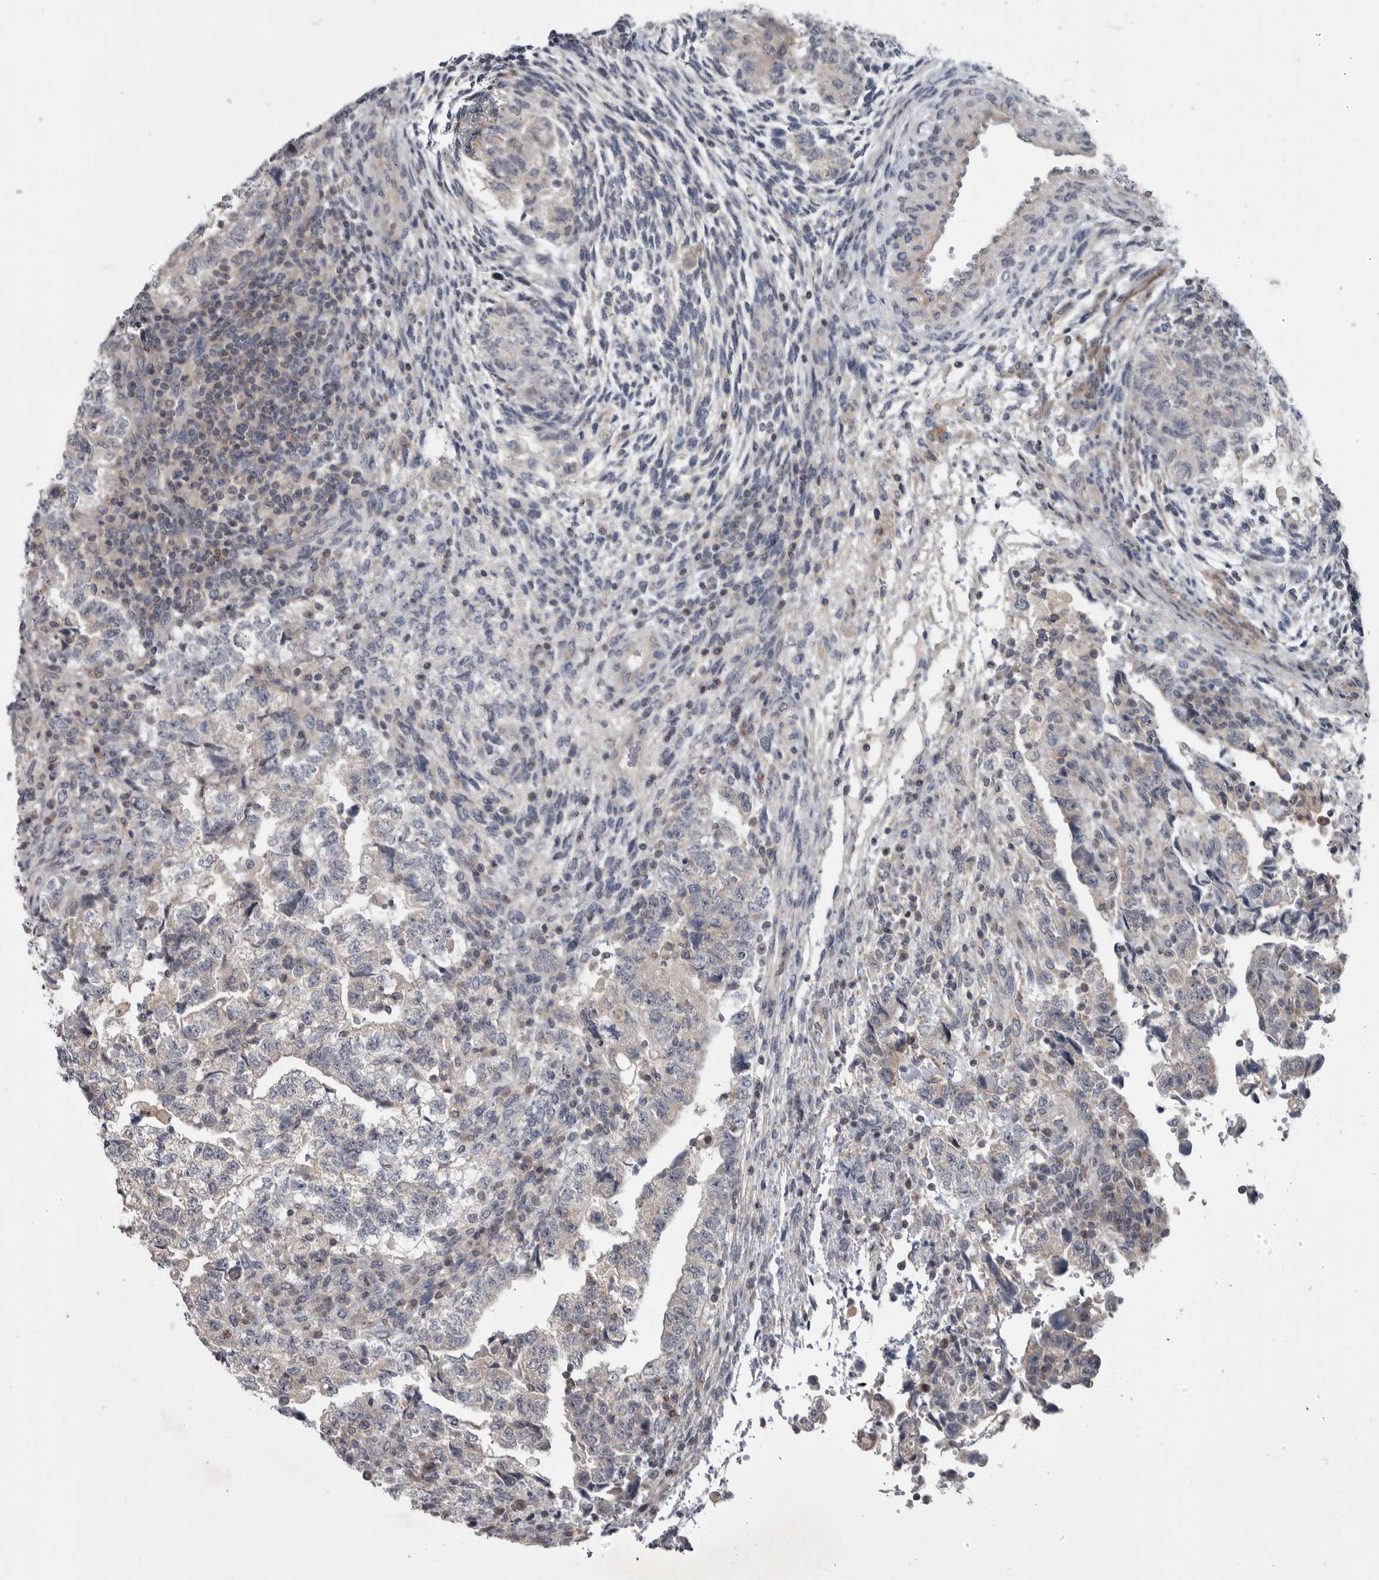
{"staining": {"intensity": "negative", "quantity": "none", "location": "none"}, "tissue": "testis cancer", "cell_type": "Tumor cells", "image_type": "cancer", "snomed": [{"axis": "morphology", "description": "Normal tissue, NOS"}, {"axis": "morphology", "description": "Carcinoma, Embryonal, NOS"}, {"axis": "topography", "description": "Testis"}], "caption": "An immunohistochemistry image of embryonal carcinoma (testis) is shown. There is no staining in tumor cells of embryonal carcinoma (testis).", "gene": "PDE7A", "patient": {"sex": "male", "age": 36}}